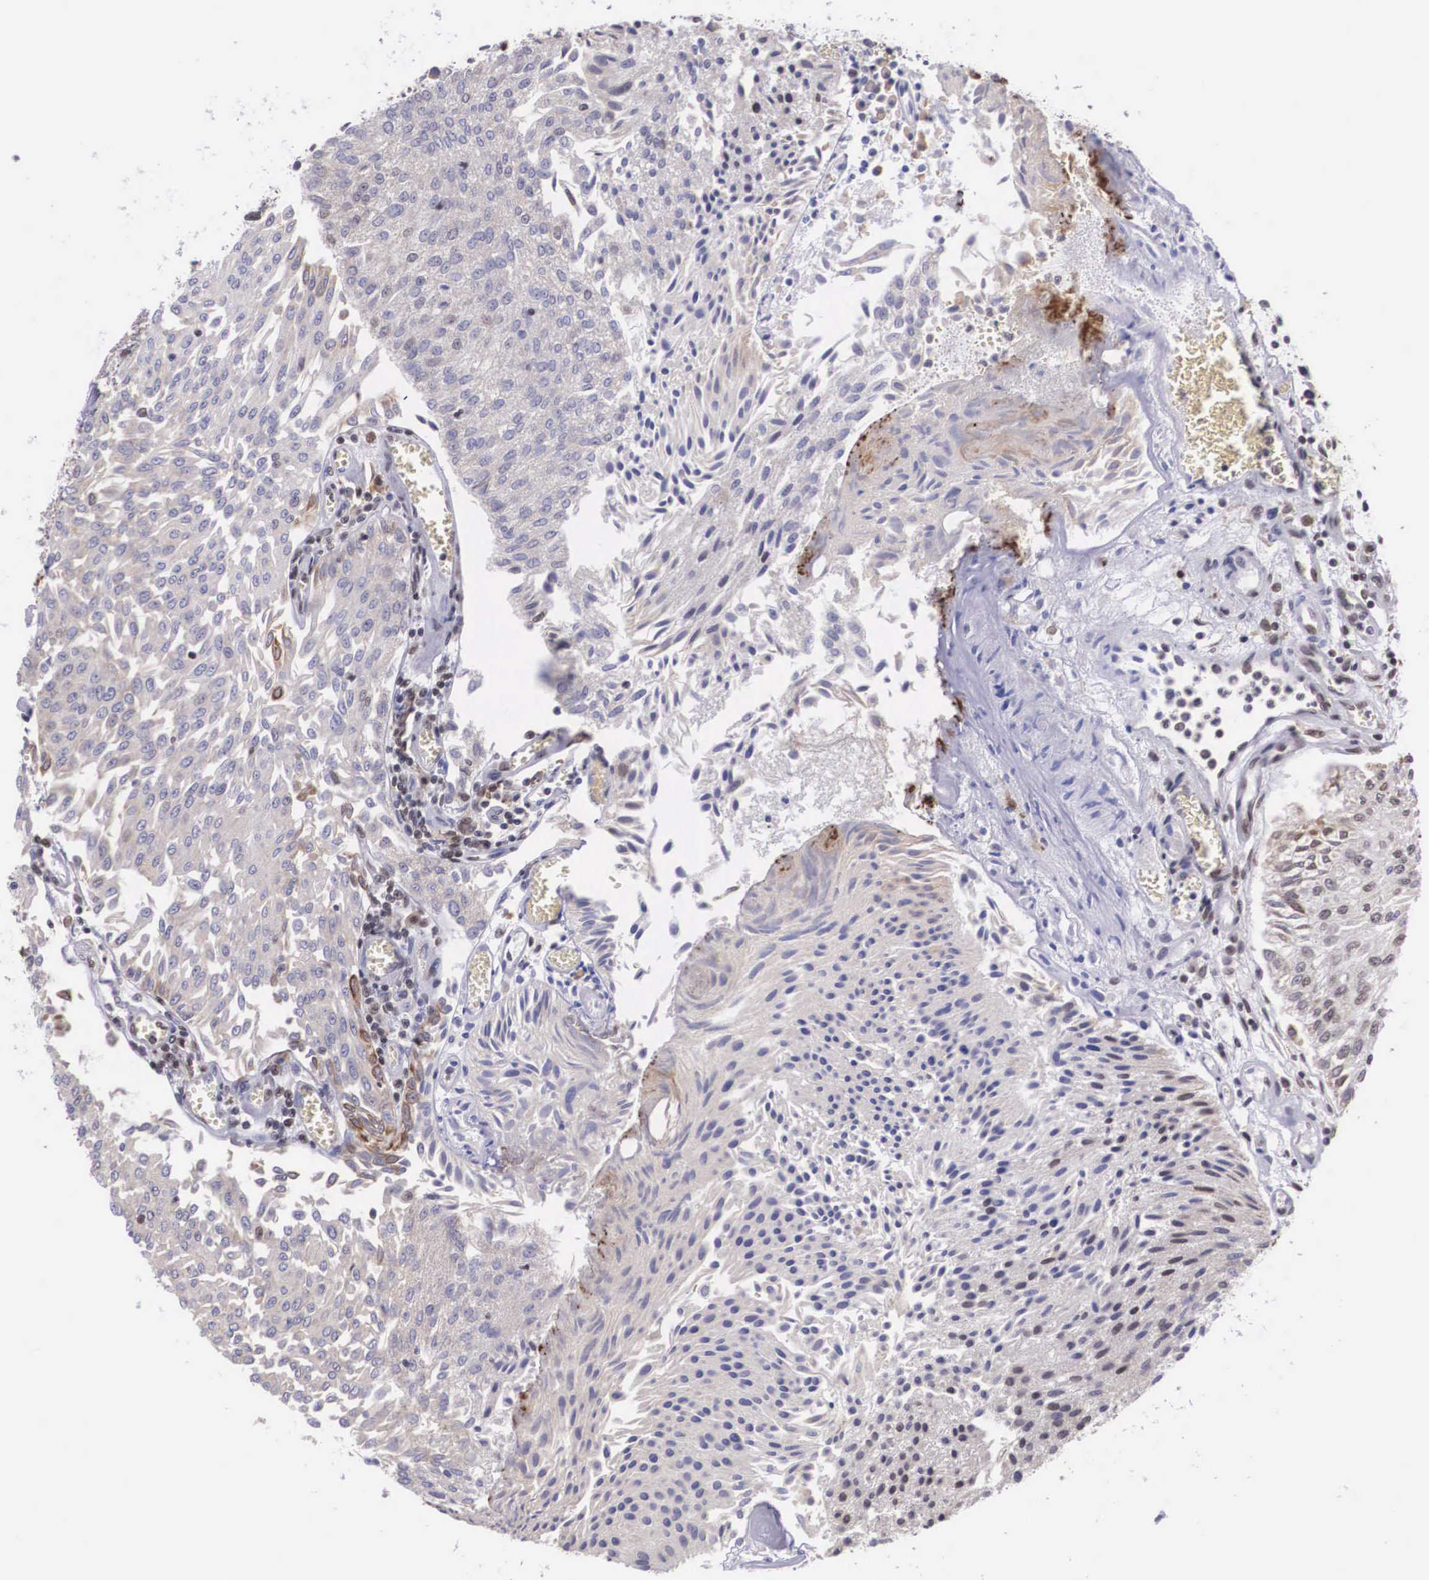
{"staining": {"intensity": "weak", "quantity": "<25%", "location": "cytoplasmic/membranous"}, "tissue": "urothelial cancer", "cell_type": "Tumor cells", "image_type": "cancer", "snomed": [{"axis": "morphology", "description": "Urothelial carcinoma, Low grade"}, {"axis": "topography", "description": "Urinary bladder"}], "caption": "Photomicrograph shows no protein positivity in tumor cells of urothelial carcinoma (low-grade) tissue.", "gene": "SLC25A21", "patient": {"sex": "male", "age": 86}}